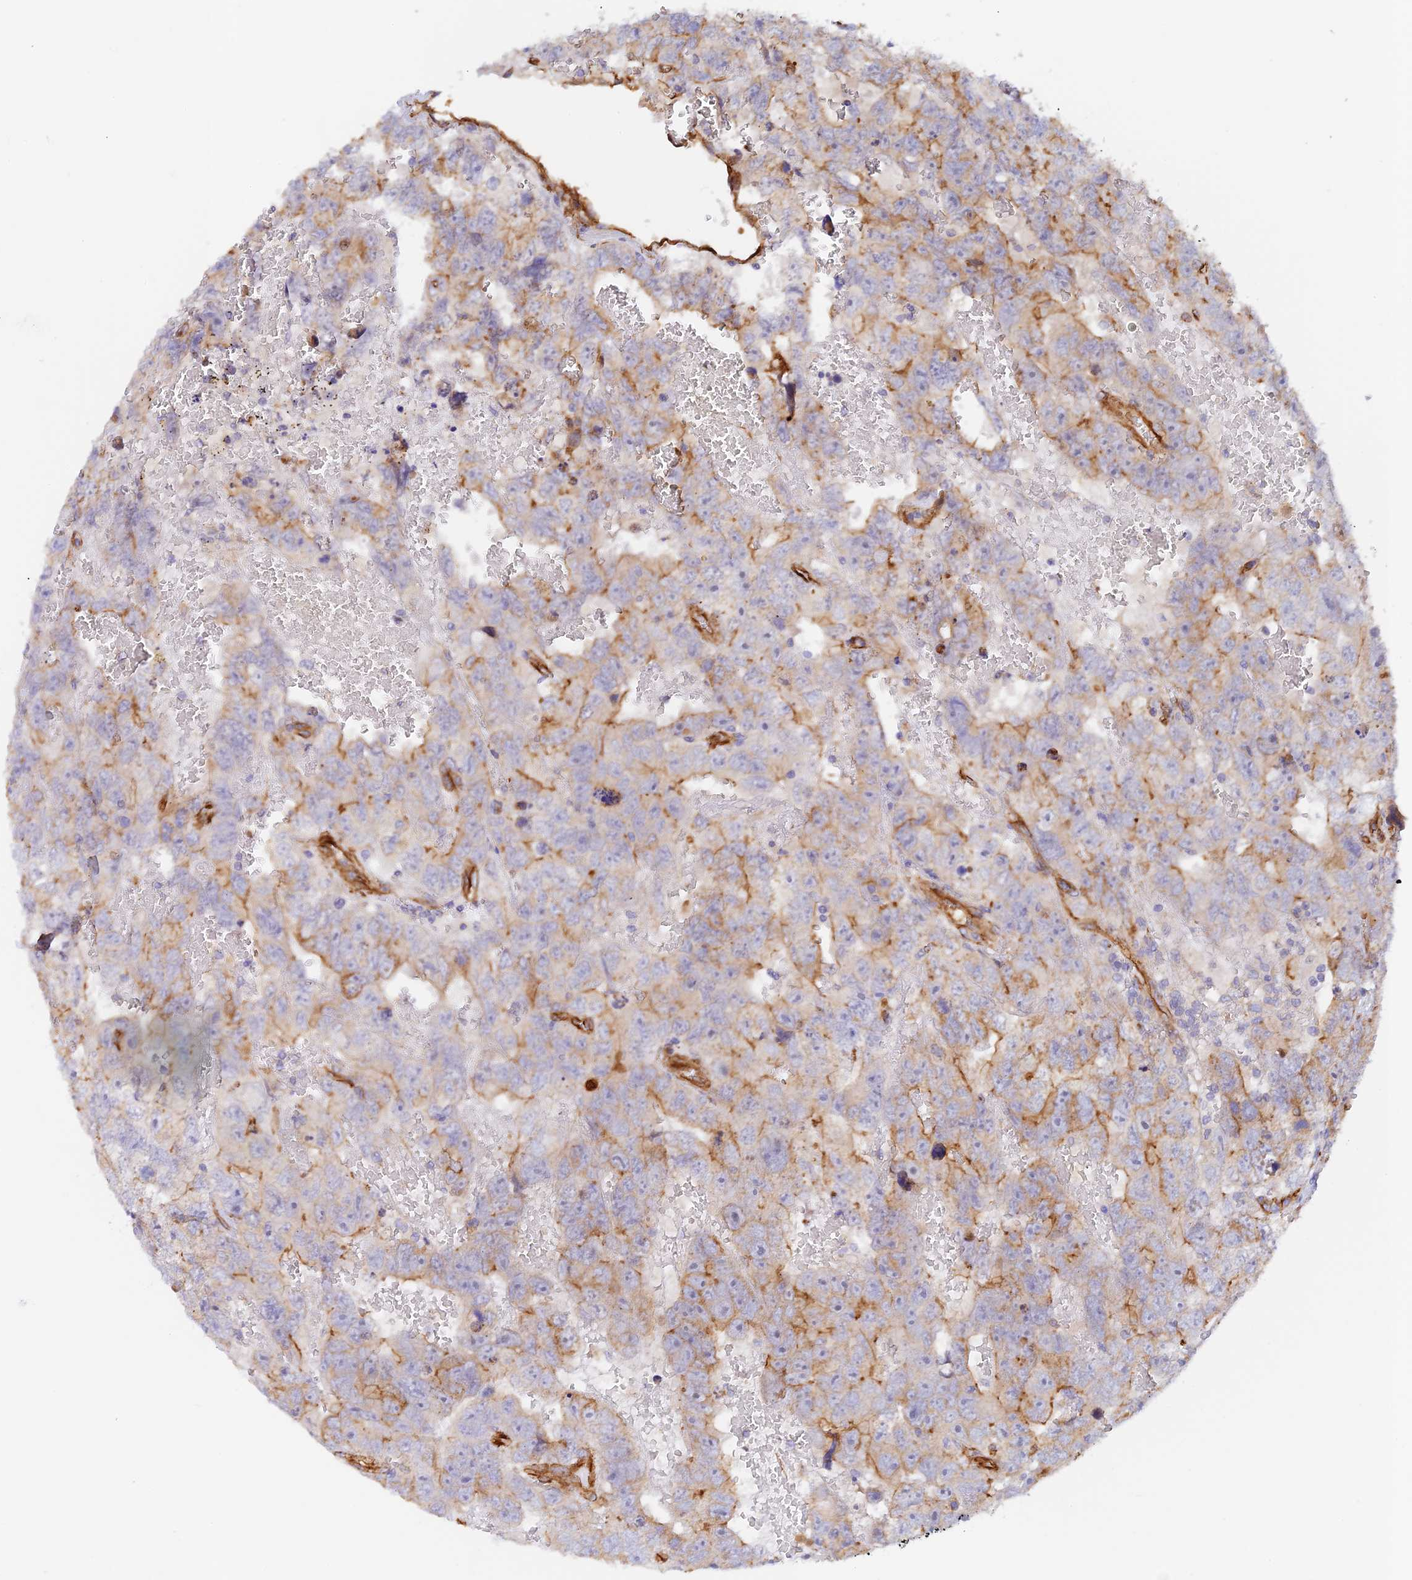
{"staining": {"intensity": "moderate", "quantity": "25%-75%", "location": "cytoplasmic/membranous"}, "tissue": "testis cancer", "cell_type": "Tumor cells", "image_type": "cancer", "snomed": [{"axis": "morphology", "description": "Carcinoma, Embryonal, NOS"}, {"axis": "topography", "description": "Testis"}], "caption": "Immunohistochemistry histopathology image of neoplastic tissue: embryonal carcinoma (testis) stained using immunohistochemistry demonstrates medium levels of moderate protein expression localized specifically in the cytoplasmic/membranous of tumor cells, appearing as a cytoplasmic/membranous brown color.", "gene": "MYO9A", "patient": {"sex": "male", "age": 45}}